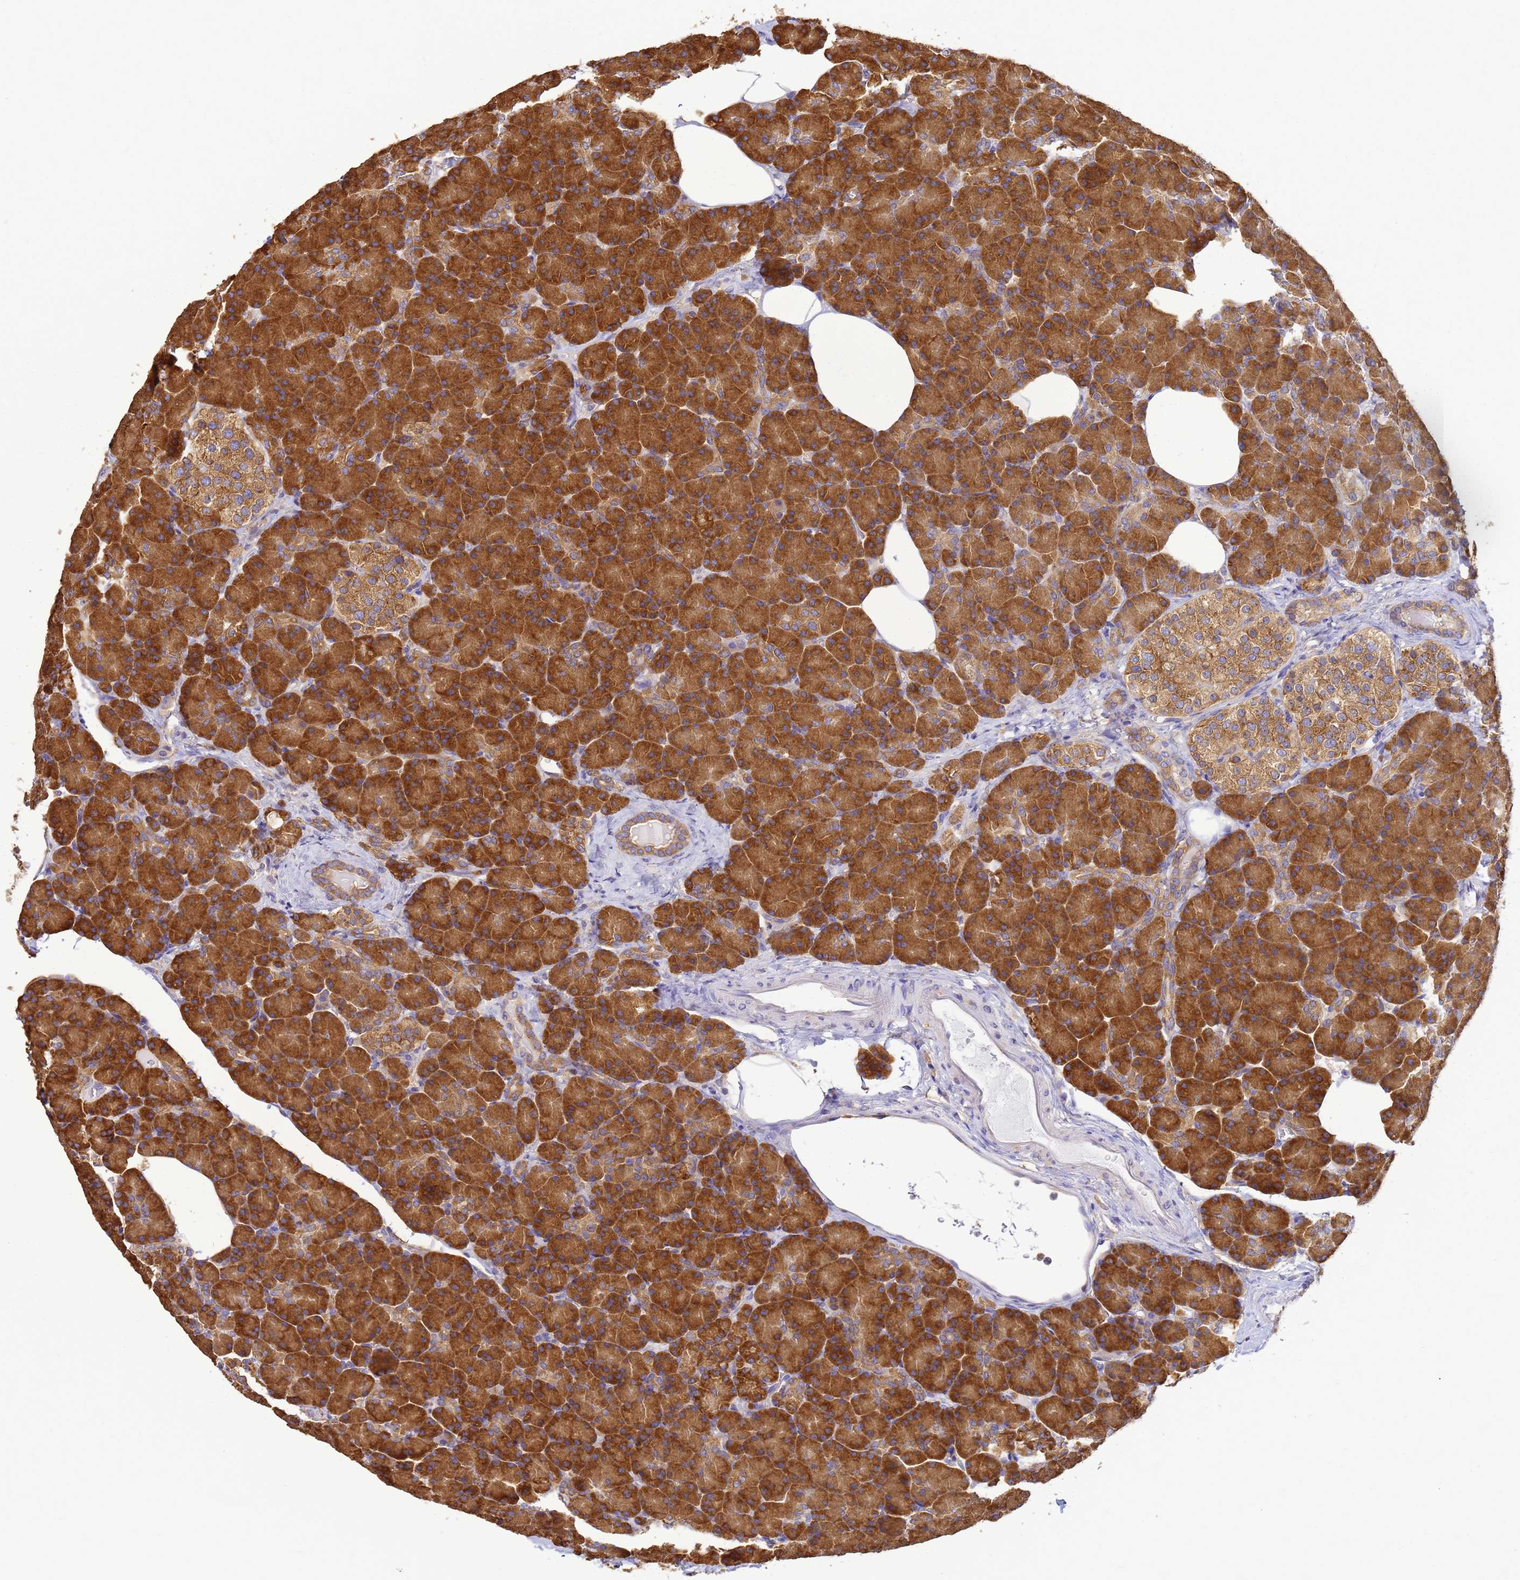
{"staining": {"intensity": "strong", "quantity": ">75%", "location": "cytoplasmic/membranous"}, "tissue": "pancreas", "cell_type": "Exocrine glandular cells", "image_type": "normal", "snomed": [{"axis": "morphology", "description": "Normal tissue, NOS"}, {"axis": "topography", "description": "Pancreas"}], "caption": "Immunohistochemical staining of benign pancreas displays >75% levels of strong cytoplasmic/membranous protein positivity in approximately >75% of exocrine glandular cells.", "gene": "NARS1", "patient": {"sex": "female", "age": 43}}